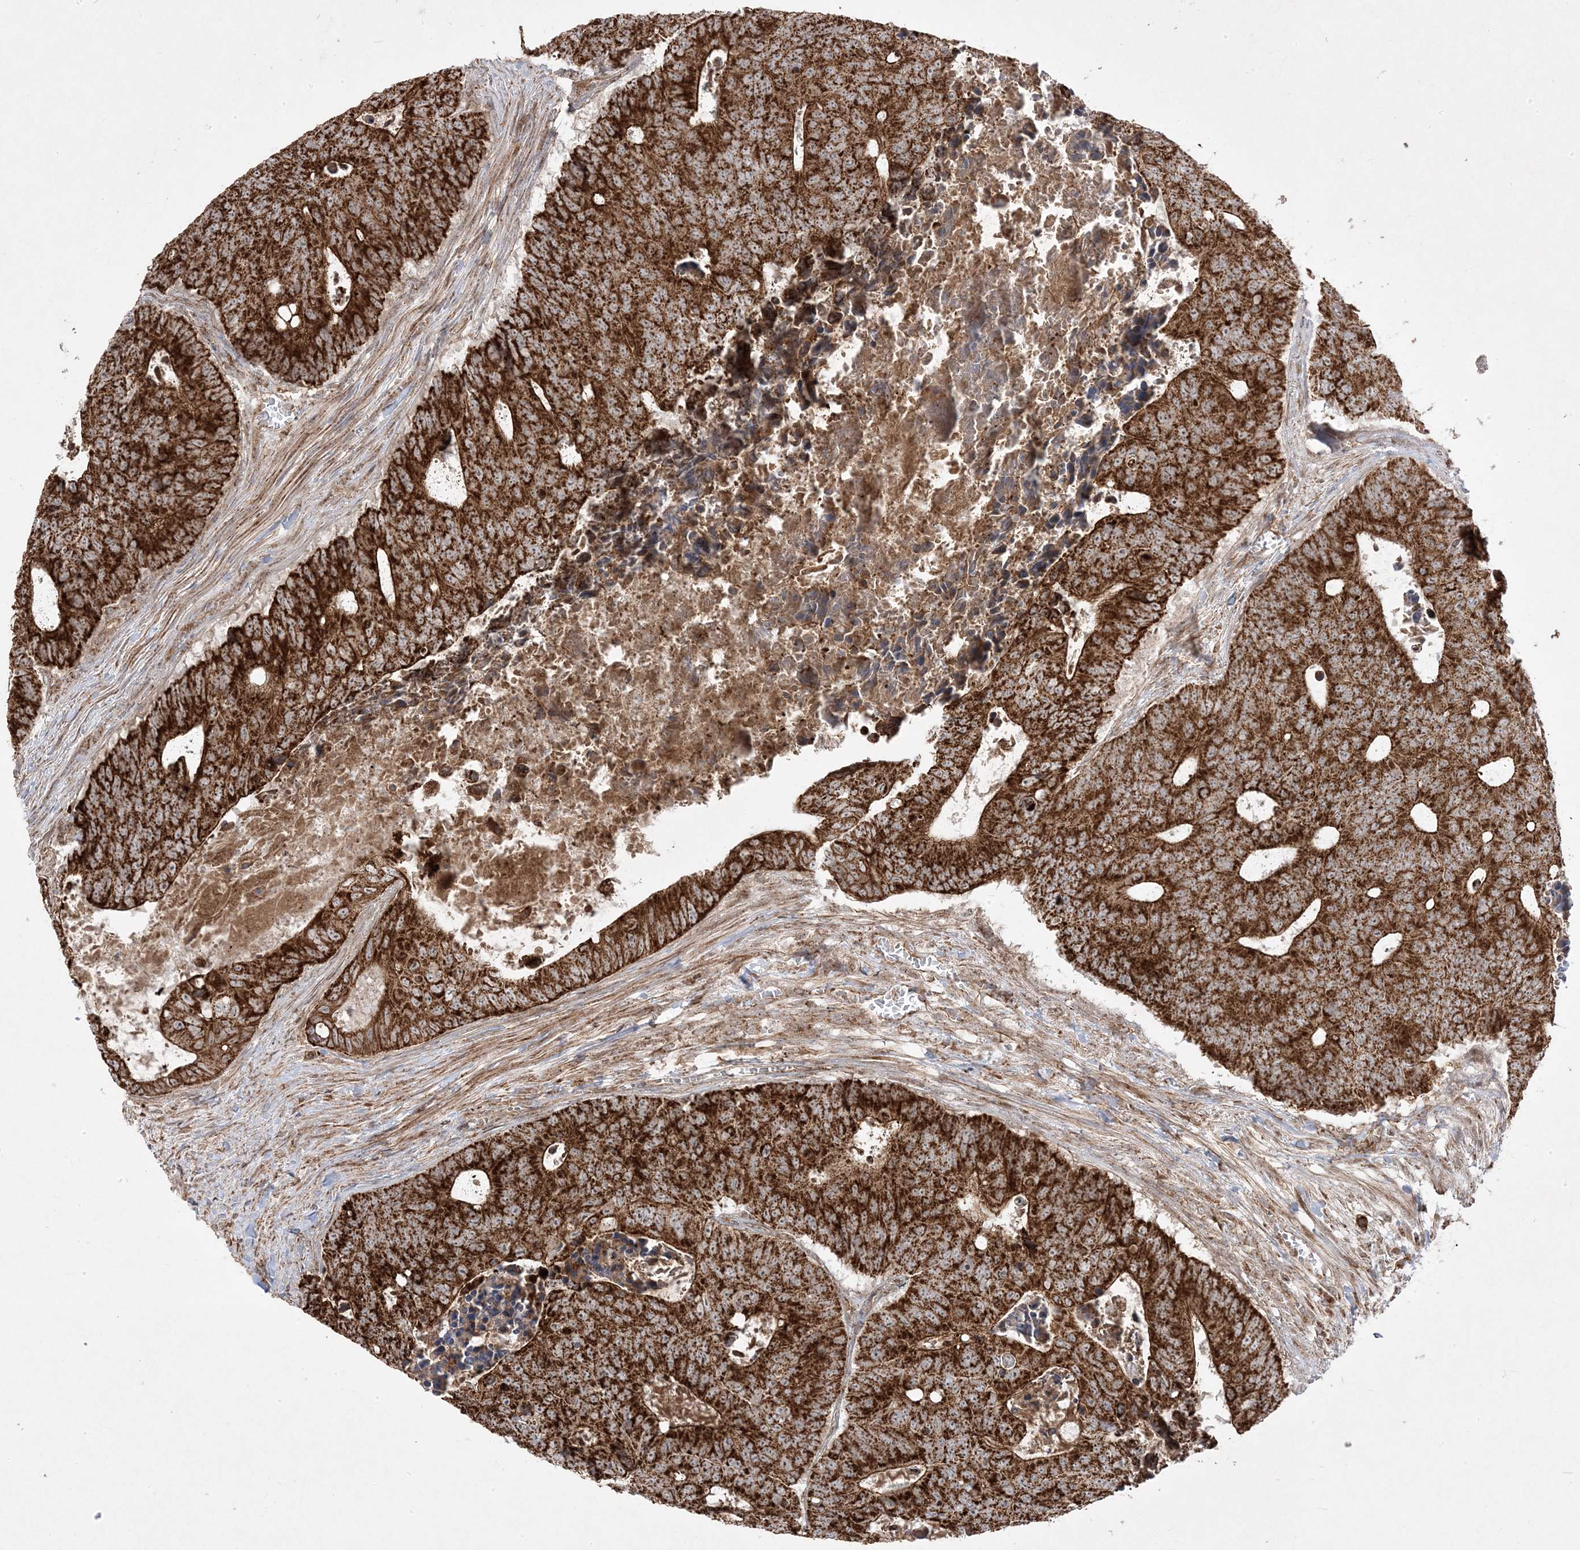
{"staining": {"intensity": "strong", "quantity": ">75%", "location": "cytoplasmic/membranous"}, "tissue": "colorectal cancer", "cell_type": "Tumor cells", "image_type": "cancer", "snomed": [{"axis": "morphology", "description": "Adenocarcinoma, NOS"}, {"axis": "topography", "description": "Colon"}], "caption": "This photomicrograph exhibits colorectal cancer stained with immunohistochemistry to label a protein in brown. The cytoplasmic/membranous of tumor cells show strong positivity for the protein. Nuclei are counter-stained blue.", "gene": "CLUAP1", "patient": {"sex": "male", "age": 87}}